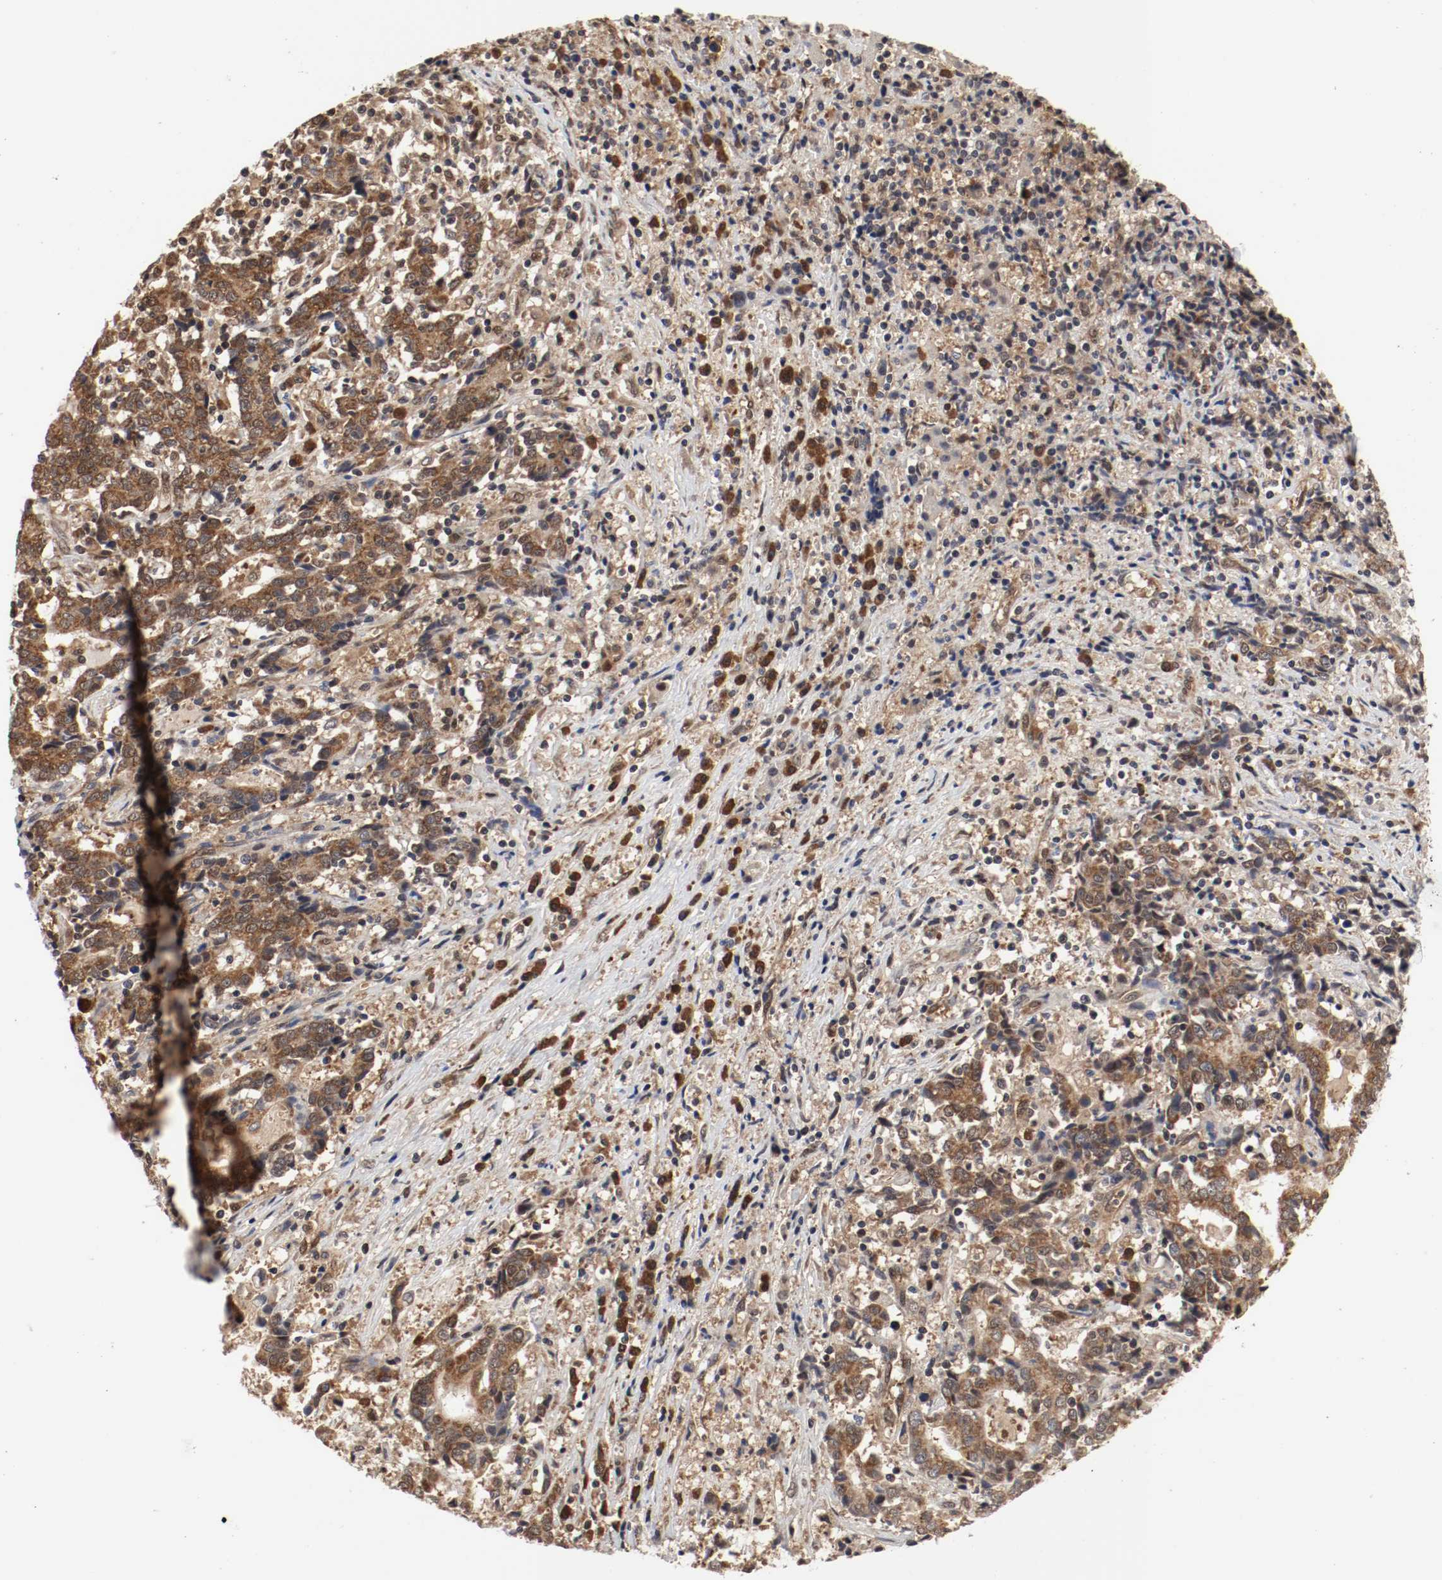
{"staining": {"intensity": "moderate", "quantity": ">75%", "location": "cytoplasmic/membranous"}, "tissue": "liver cancer", "cell_type": "Tumor cells", "image_type": "cancer", "snomed": [{"axis": "morphology", "description": "Cholangiocarcinoma"}, {"axis": "topography", "description": "Liver"}], "caption": "Immunohistochemistry of liver cholangiocarcinoma reveals medium levels of moderate cytoplasmic/membranous positivity in approximately >75% of tumor cells. Nuclei are stained in blue.", "gene": "AFG3L2", "patient": {"sex": "male", "age": 57}}